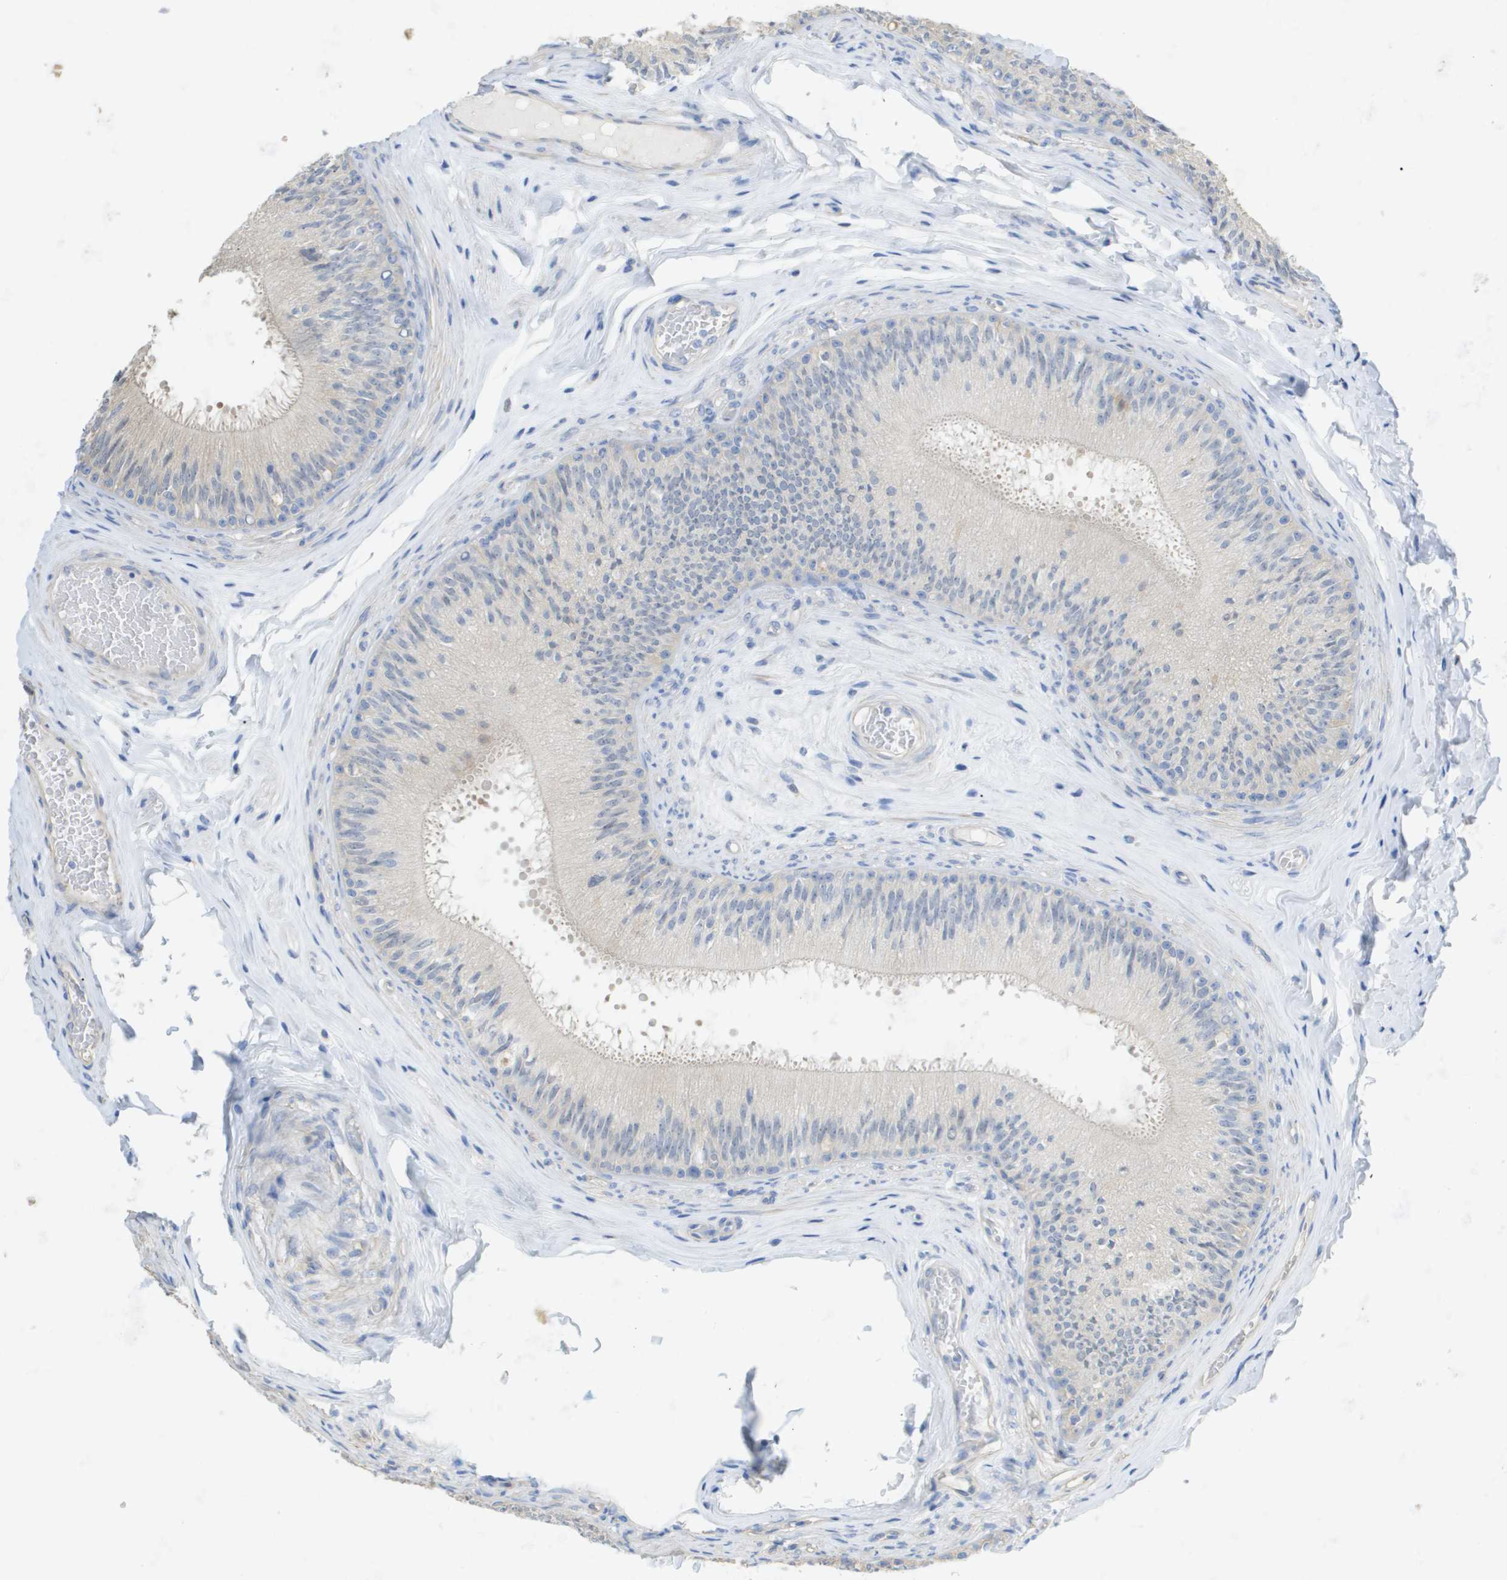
{"staining": {"intensity": "negative", "quantity": "none", "location": "none"}, "tissue": "epididymis", "cell_type": "Glandular cells", "image_type": "normal", "snomed": [{"axis": "morphology", "description": "Normal tissue, NOS"}, {"axis": "topography", "description": "Testis"}, {"axis": "topography", "description": "Epididymis"}], "caption": "This histopathology image is of unremarkable epididymis stained with IHC to label a protein in brown with the nuclei are counter-stained blue. There is no positivity in glandular cells.", "gene": "MYL3", "patient": {"sex": "male", "age": 36}}